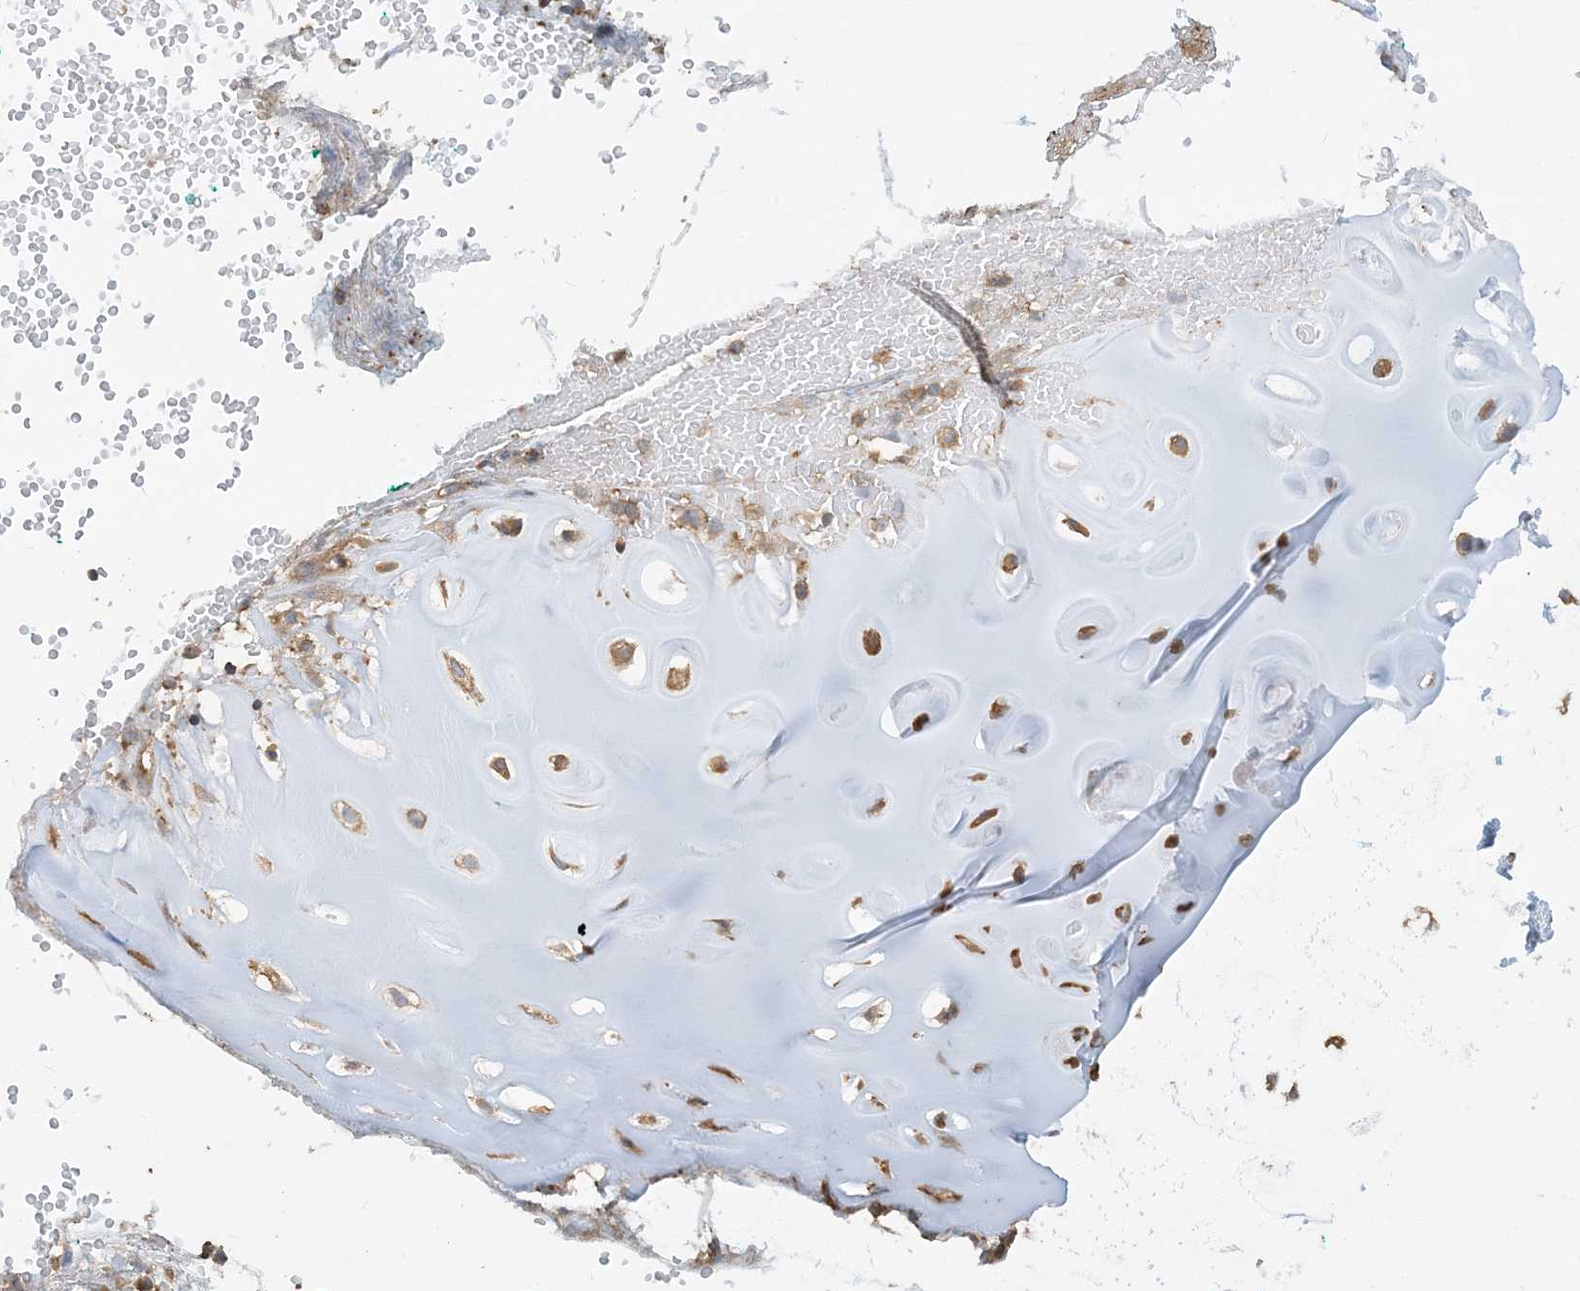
{"staining": {"intensity": "moderate", "quantity": ">75%", "location": "cytoplasmic/membranous"}, "tissue": "soft tissue", "cell_type": "Chondrocytes", "image_type": "normal", "snomed": [{"axis": "morphology", "description": "Normal tissue, NOS"}, {"axis": "morphology", "description": "Basal cell carcinoma"}, {"axis": "topography", "description": "Cartilage tissue"}, {"axis": "topography", "description": "Nasopharynx"}, {"axis": "topography", "description": "Oral tissue"}], "caption": "Approximately >75% of chondrocytes in unremarkable soft tissue demonstrate moderate cytoplasmic/membranous protein staining as visualized by brown immunohistochemical staining.", "gene": "SFMBT2", "patient": {"sex": "female", "age": 77}}